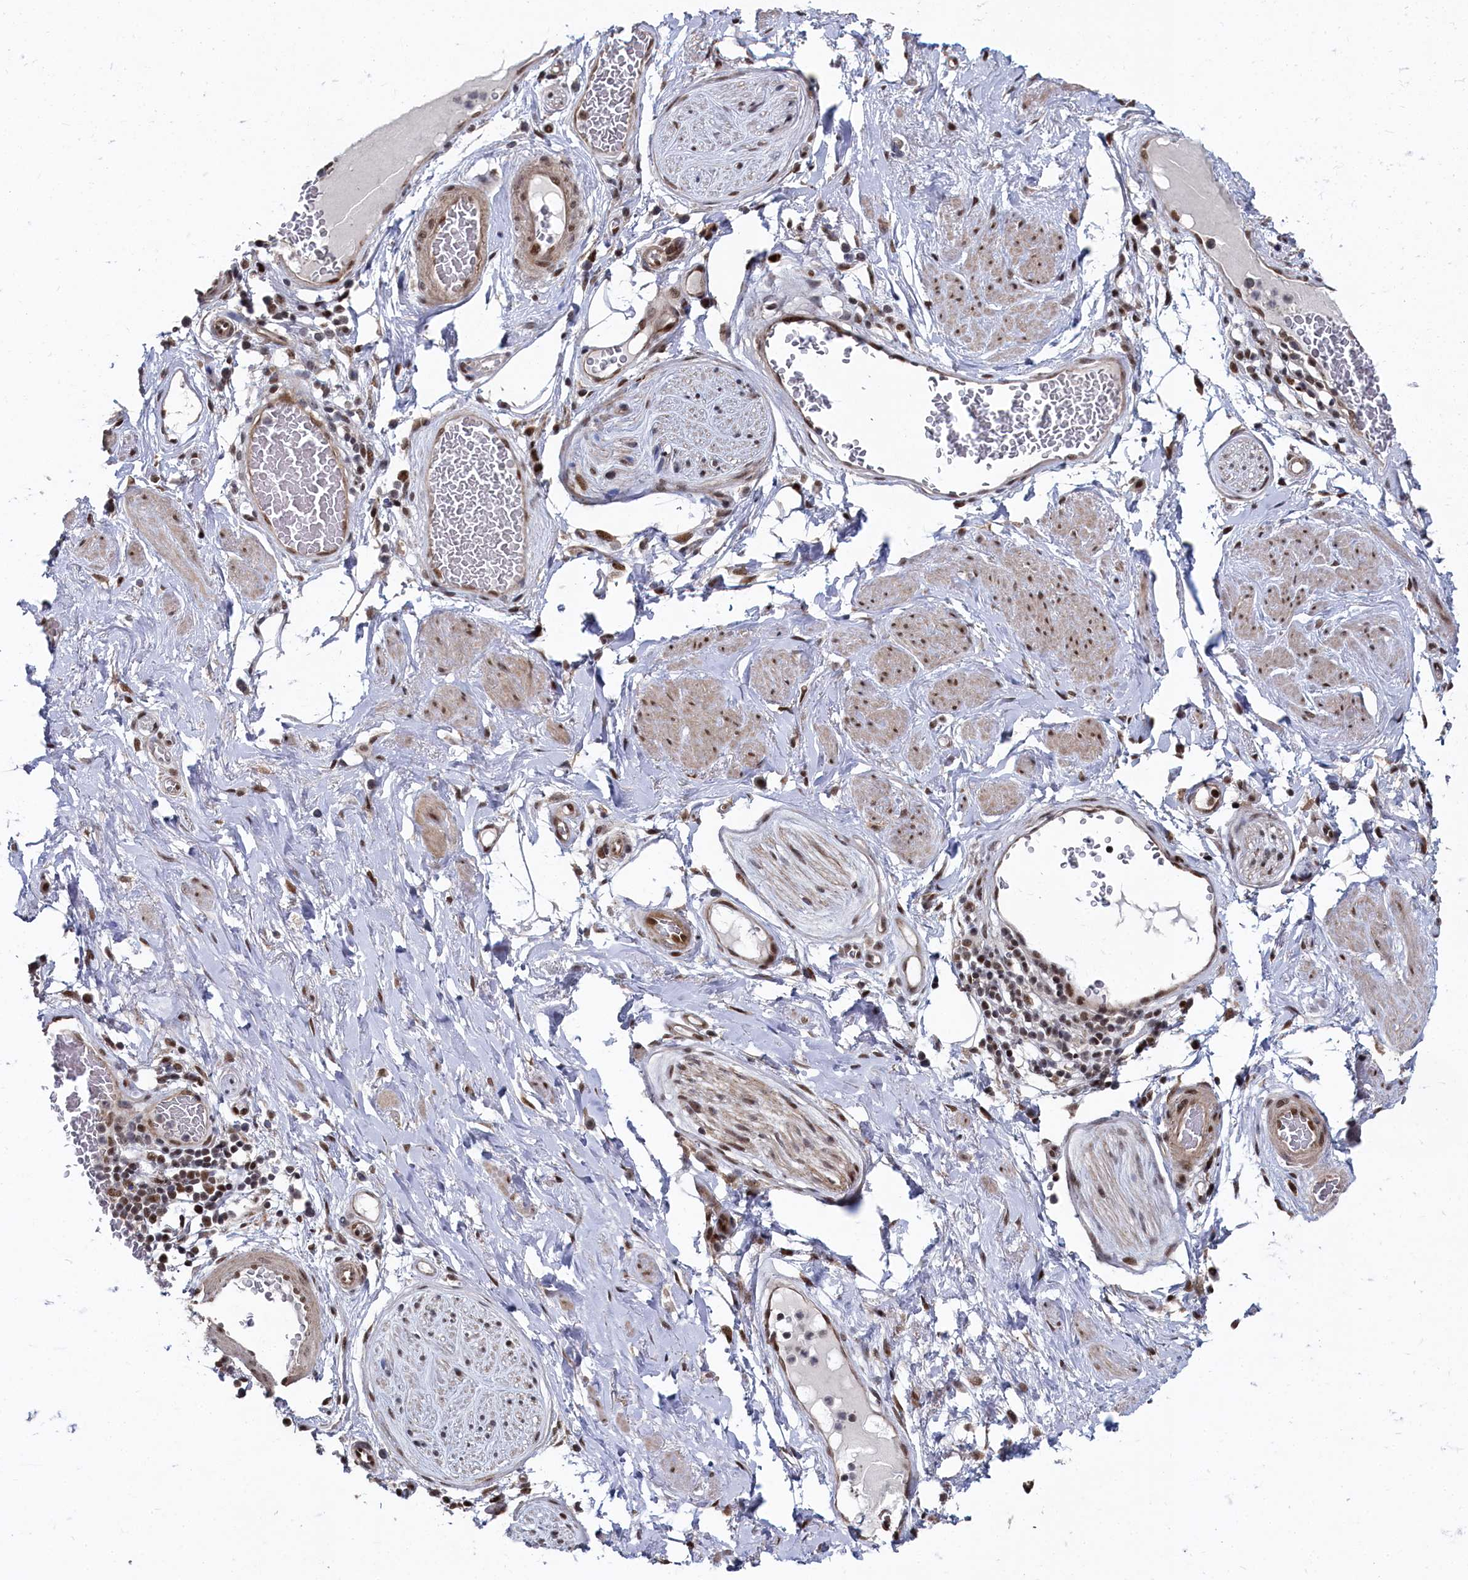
{"staining": {"intensity": "moderate", "quantity": "25%-75%", "location": "cytoplasmic/membranous,nuclear"}, "tissue": "adipose tissue", "cell_type": "Adipocytes", "image_type": "normal", "snomed": [{"axis": "morphology", "description": "Normal tissue, NOS"}, {"axis": "morphology", "description": "Adenocarcinoma, NOS"}, {"axis": "topography", "description": "Rectum"}, {"axis": "topography", "description": "Vagina"}, {"axis": "topography", "description": "Peripheral nerve tissue"}], "caption": "Adipose tissue stained for a protein (brown) demonstrates moderate cytoplasmic/membranous,nuclear positive staining in about 25%-75% of adipocytes.", "gene": "BUB3", "patient": {"sex": "female", "age": 71}}